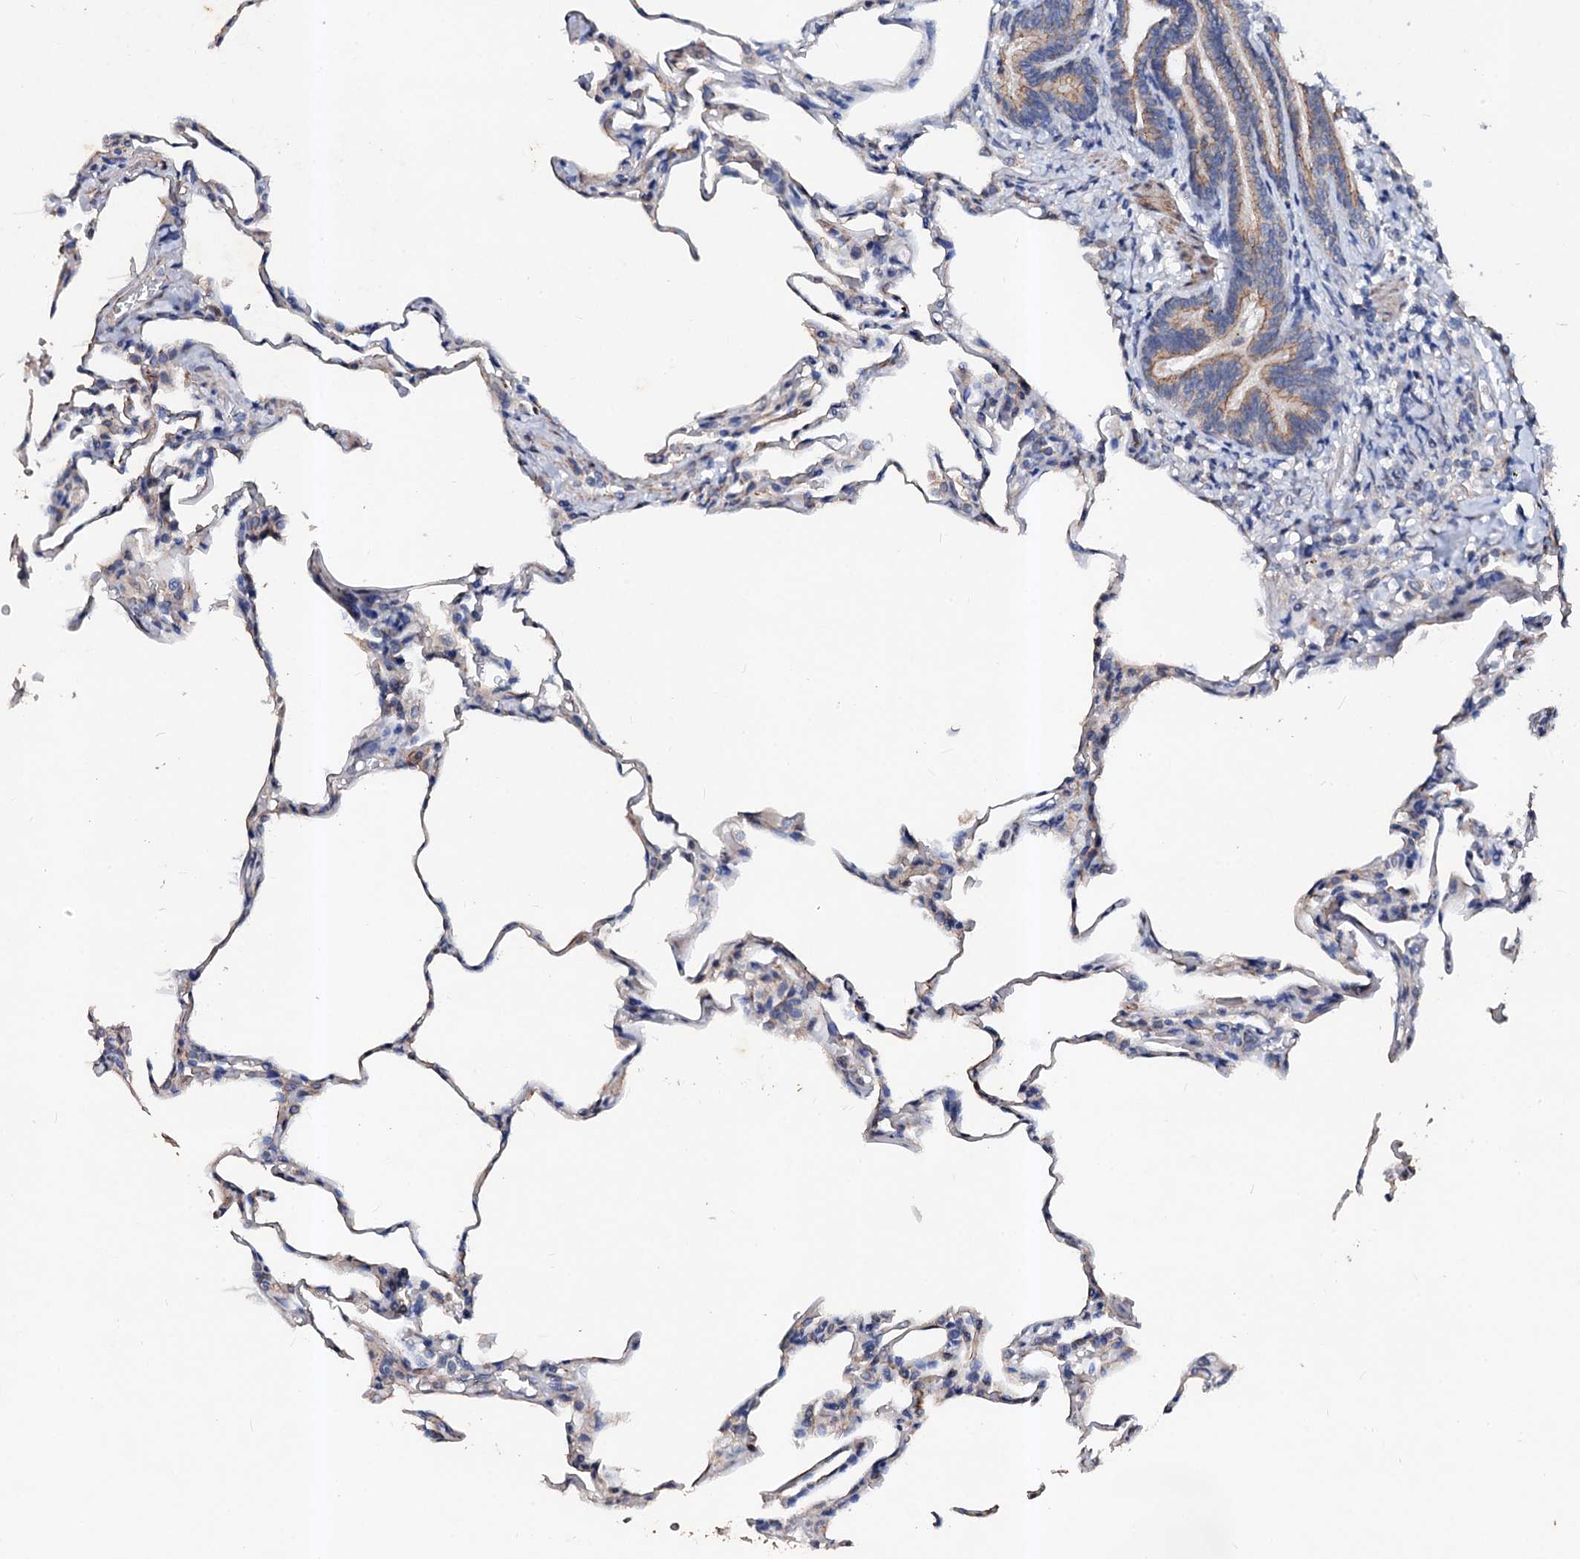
{"staining": {"intensity": "negative", "quantity": "none", "location": "none"}, "tissue": "lung", "cell_type": "Alveolar cells", "image_type": "normal", "snomed": [{"axis": "morphology", "description": "Normal tissue, NOS"}, {"axis": "topography", "description": "Lung"}], "caption": "The micrograph demonstrates no significant positivity in alveolar cells of lung. (DAB immunohistochemistry (IHC) with hematoxylin counter stain).", "gene": "VPS36", "patient": {"sex": "male", "age": 20}}